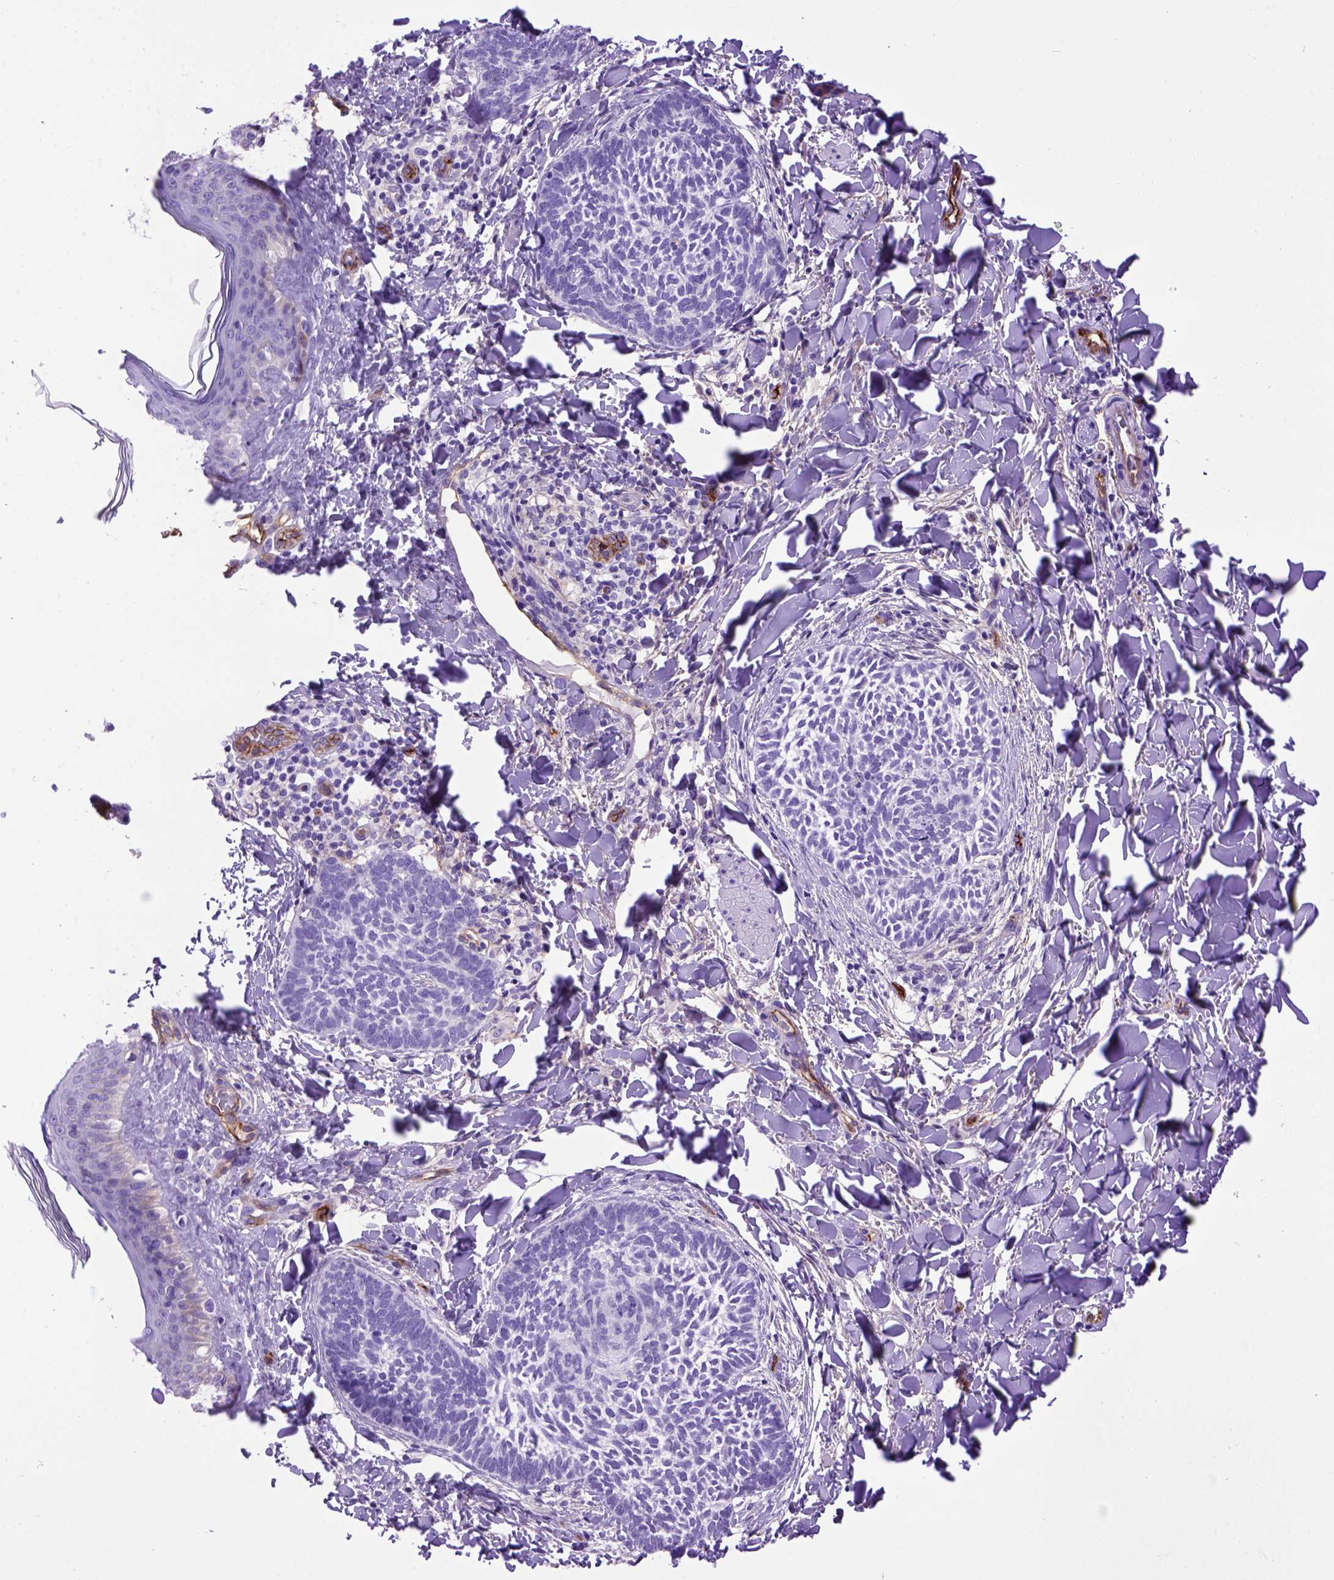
{"staining": {"intensity": "negative", "quantity": "none", "location": "none"}, "tissue": "skin cancer", "cell_type": "Tumor cells", "image_type": "cancer", "snomed": [{"axis": "morphology", "description": "Normal tissue, NOS"}, {"axis": "morphology", "description": "Basal cell carcinoma"}, {"axis": "topography", "description": "Skin"}], "caption": "Immunohistochemical staining of human skin cancer (basal cell carcinoma) reveals no significant positivity in tumor cells. The staining is performed using DAB brown chromogen with nuclei counter-stained in using hematoxylin.", "gene": "ENG", "patient": {"sex": "male", "age": 46}}